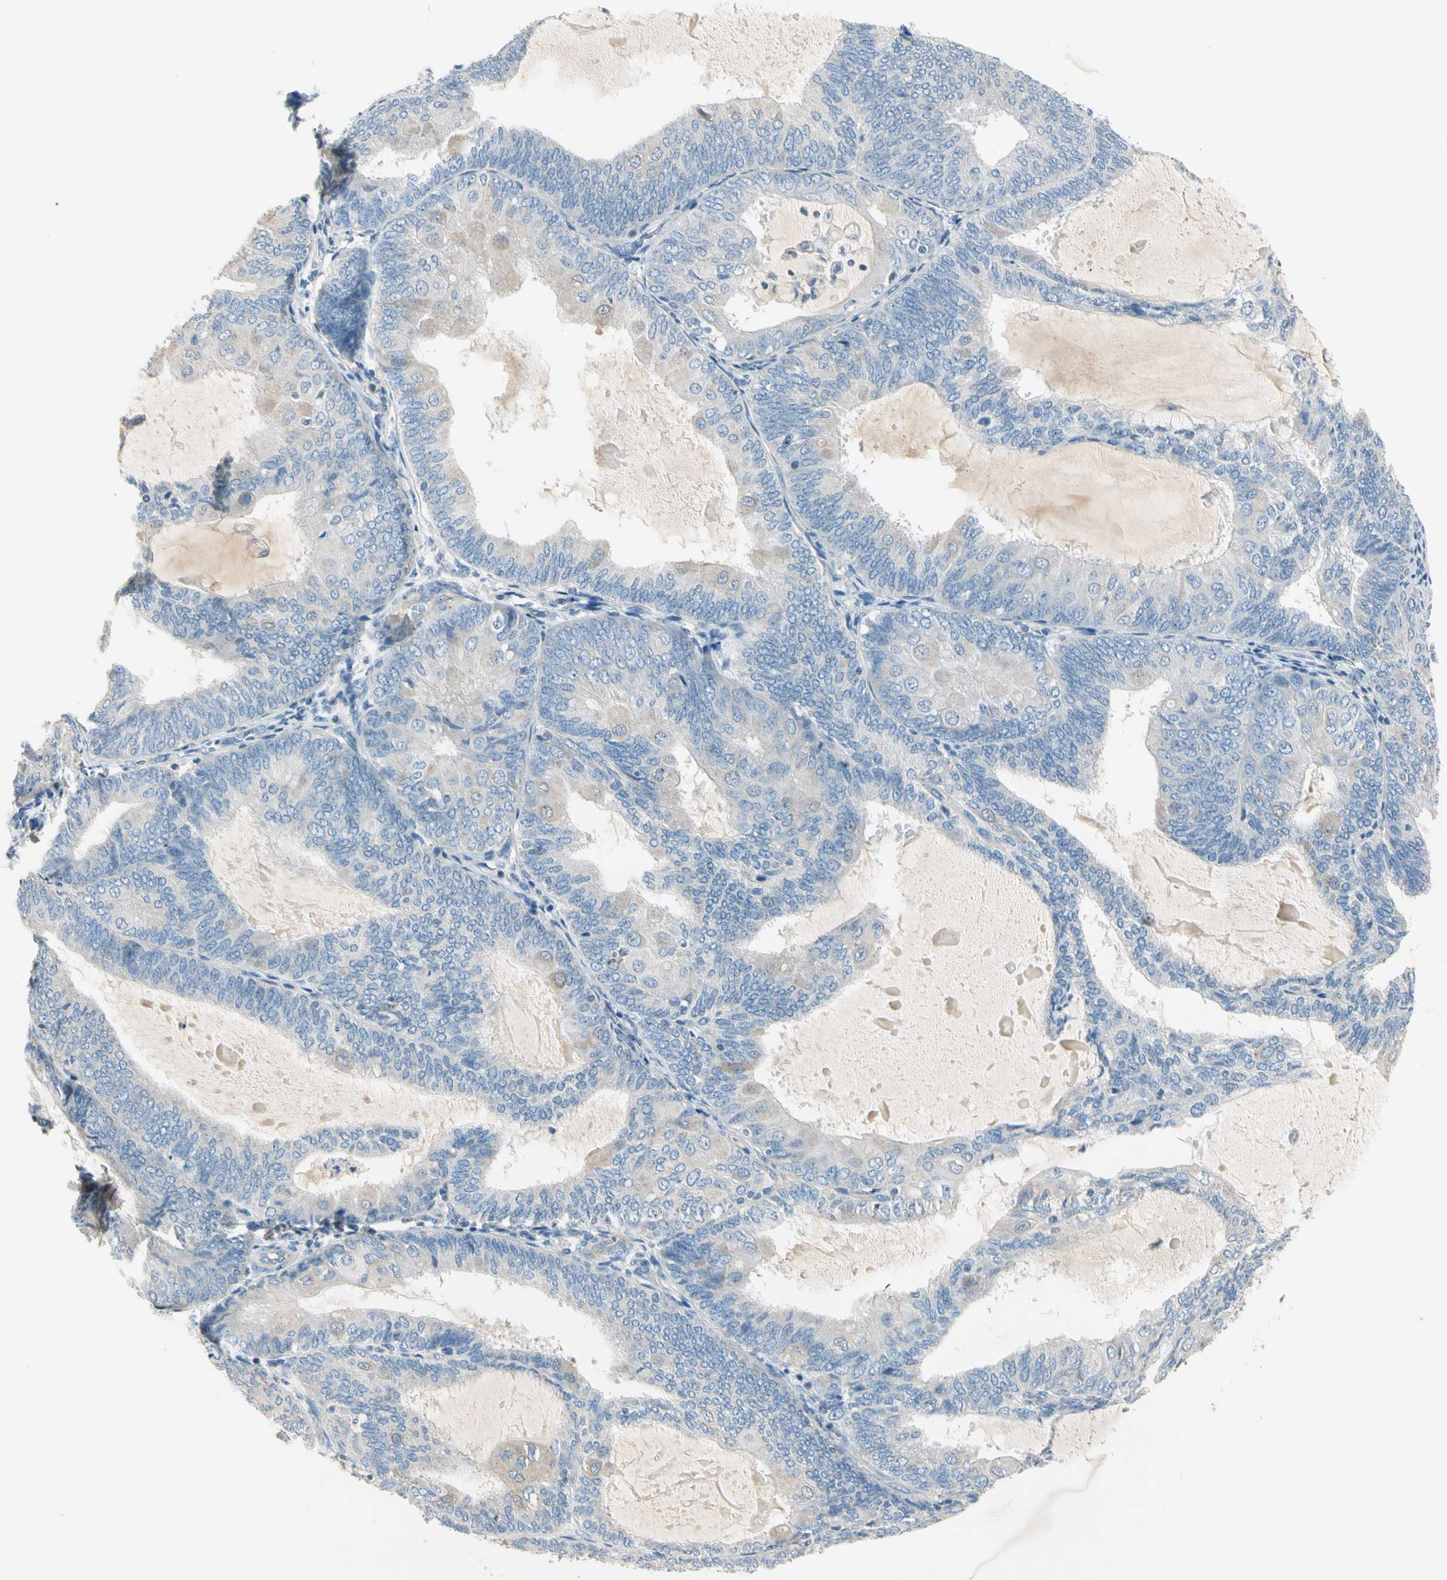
{"staining": {"intensity": "negative", "quantity": "none", "location": "none"}, "tissue": "endometrial cancer", "cell_type": "Tumor cells", "image_type": "cancer", "snomed": [{"axis": "morphology", "description": "Adenocarcinoma, NOS"}, {"axis": "topography", "description": "Endometrium"}], "caption": "High power microscopy histopathology image of an immunohistochemistry micrograph of adenocarcinoma (endometrial), revealing no significant positivity in tumor cells.", "gene": "GPR153", "patient": {"sex": "female", "age": 81}}